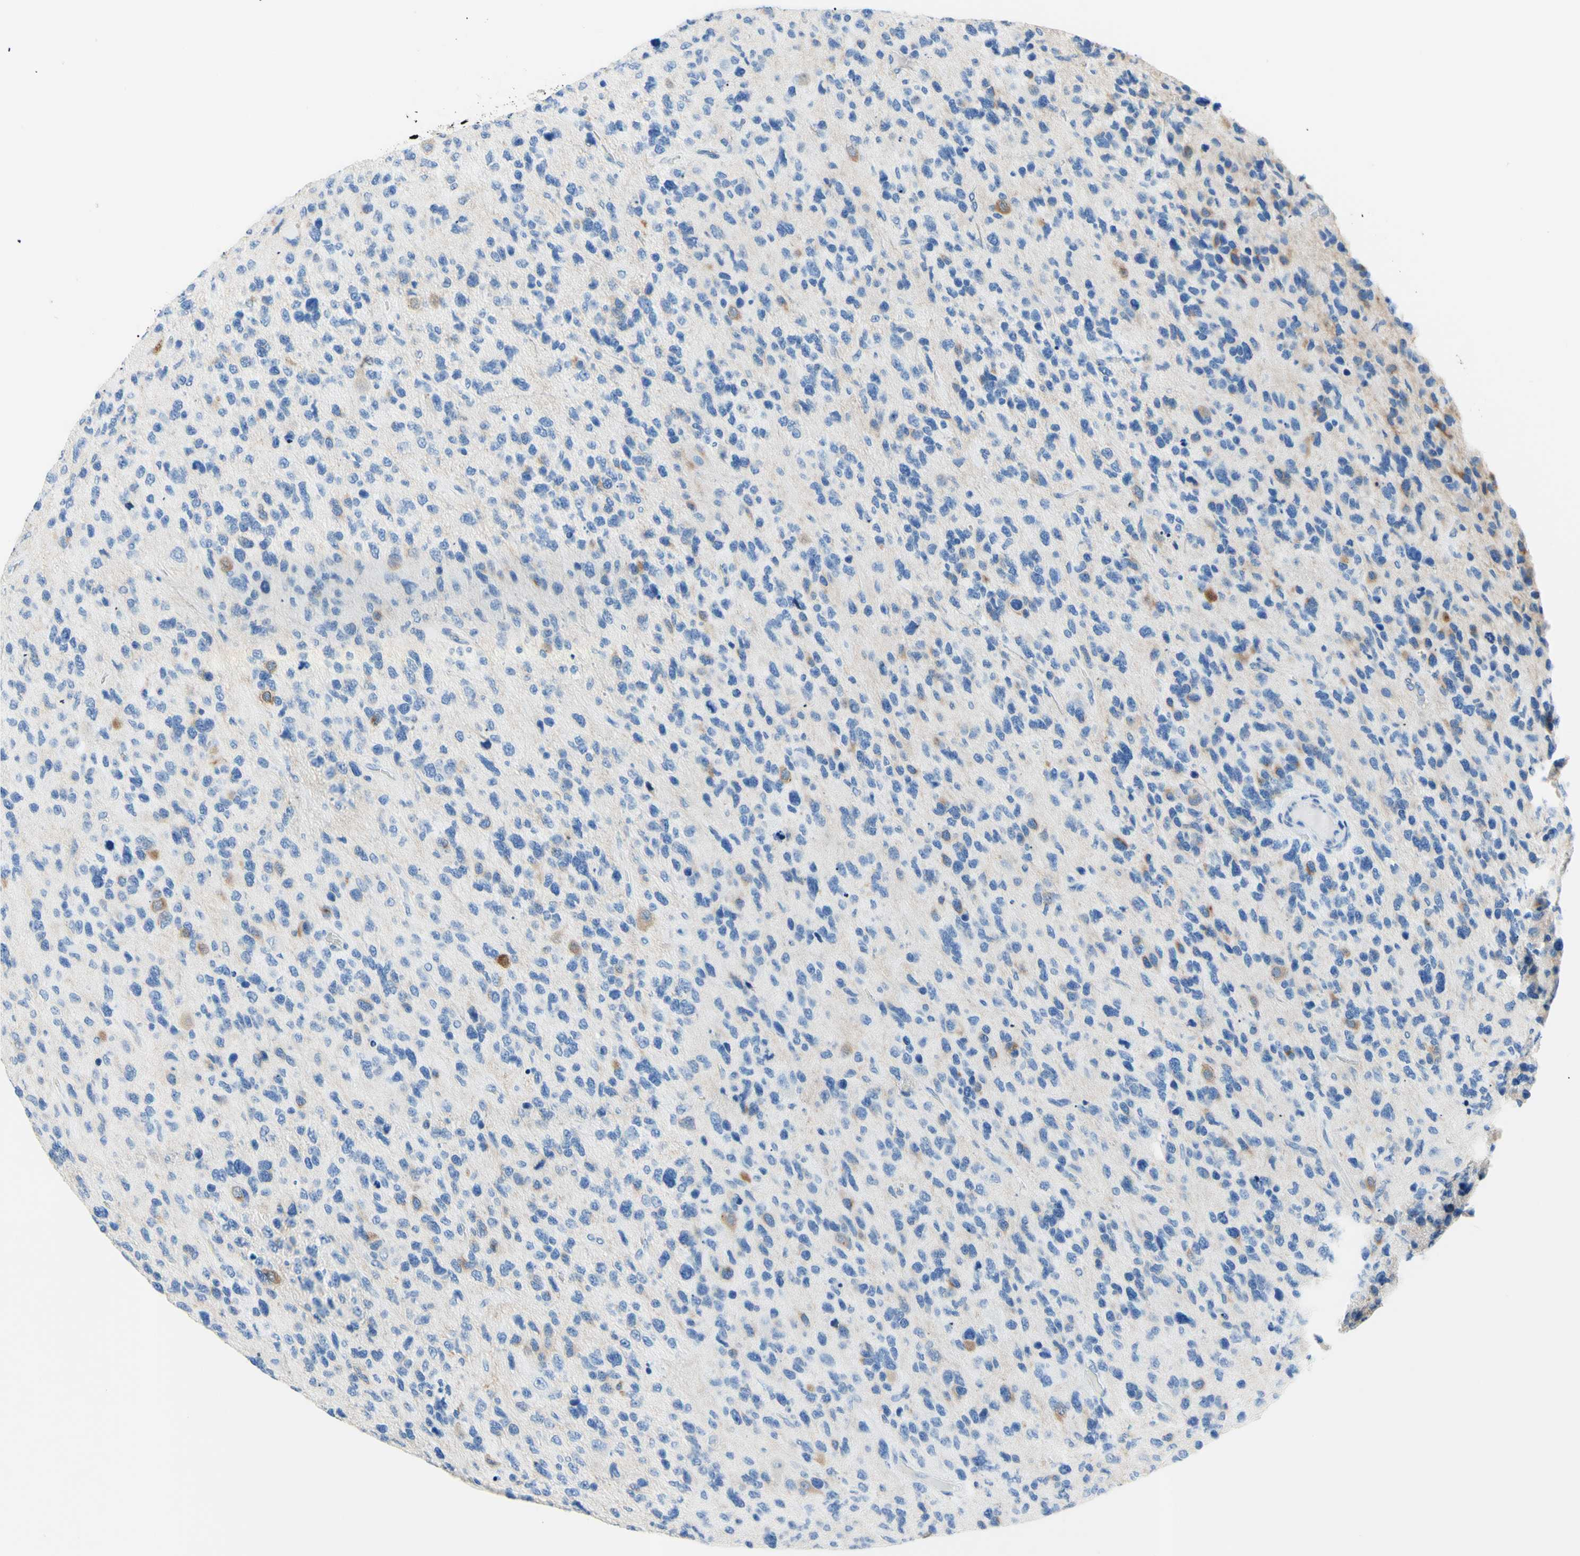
{"staining": {"intensity": "moderate", "quantity": "<25%", "location": "cytoplasmic/membranous"}, "tissue": "glioma", "cell_type": "Tumor cells", "image_type": "cancer", "snomed": [{"axis": "morphology", "description": "Glioma, malignant, High grade"}, {"axis": "topography", "description": "Brain"}], "caption": "The photomicrograph exhibits staining of malignant glioma (high-grade), revealing moderate cytoplasmic/membranous protein staining (brown color) within tumor cells.", "gene": "HPCA", "patient": {"sex": "female", "age": 58}}